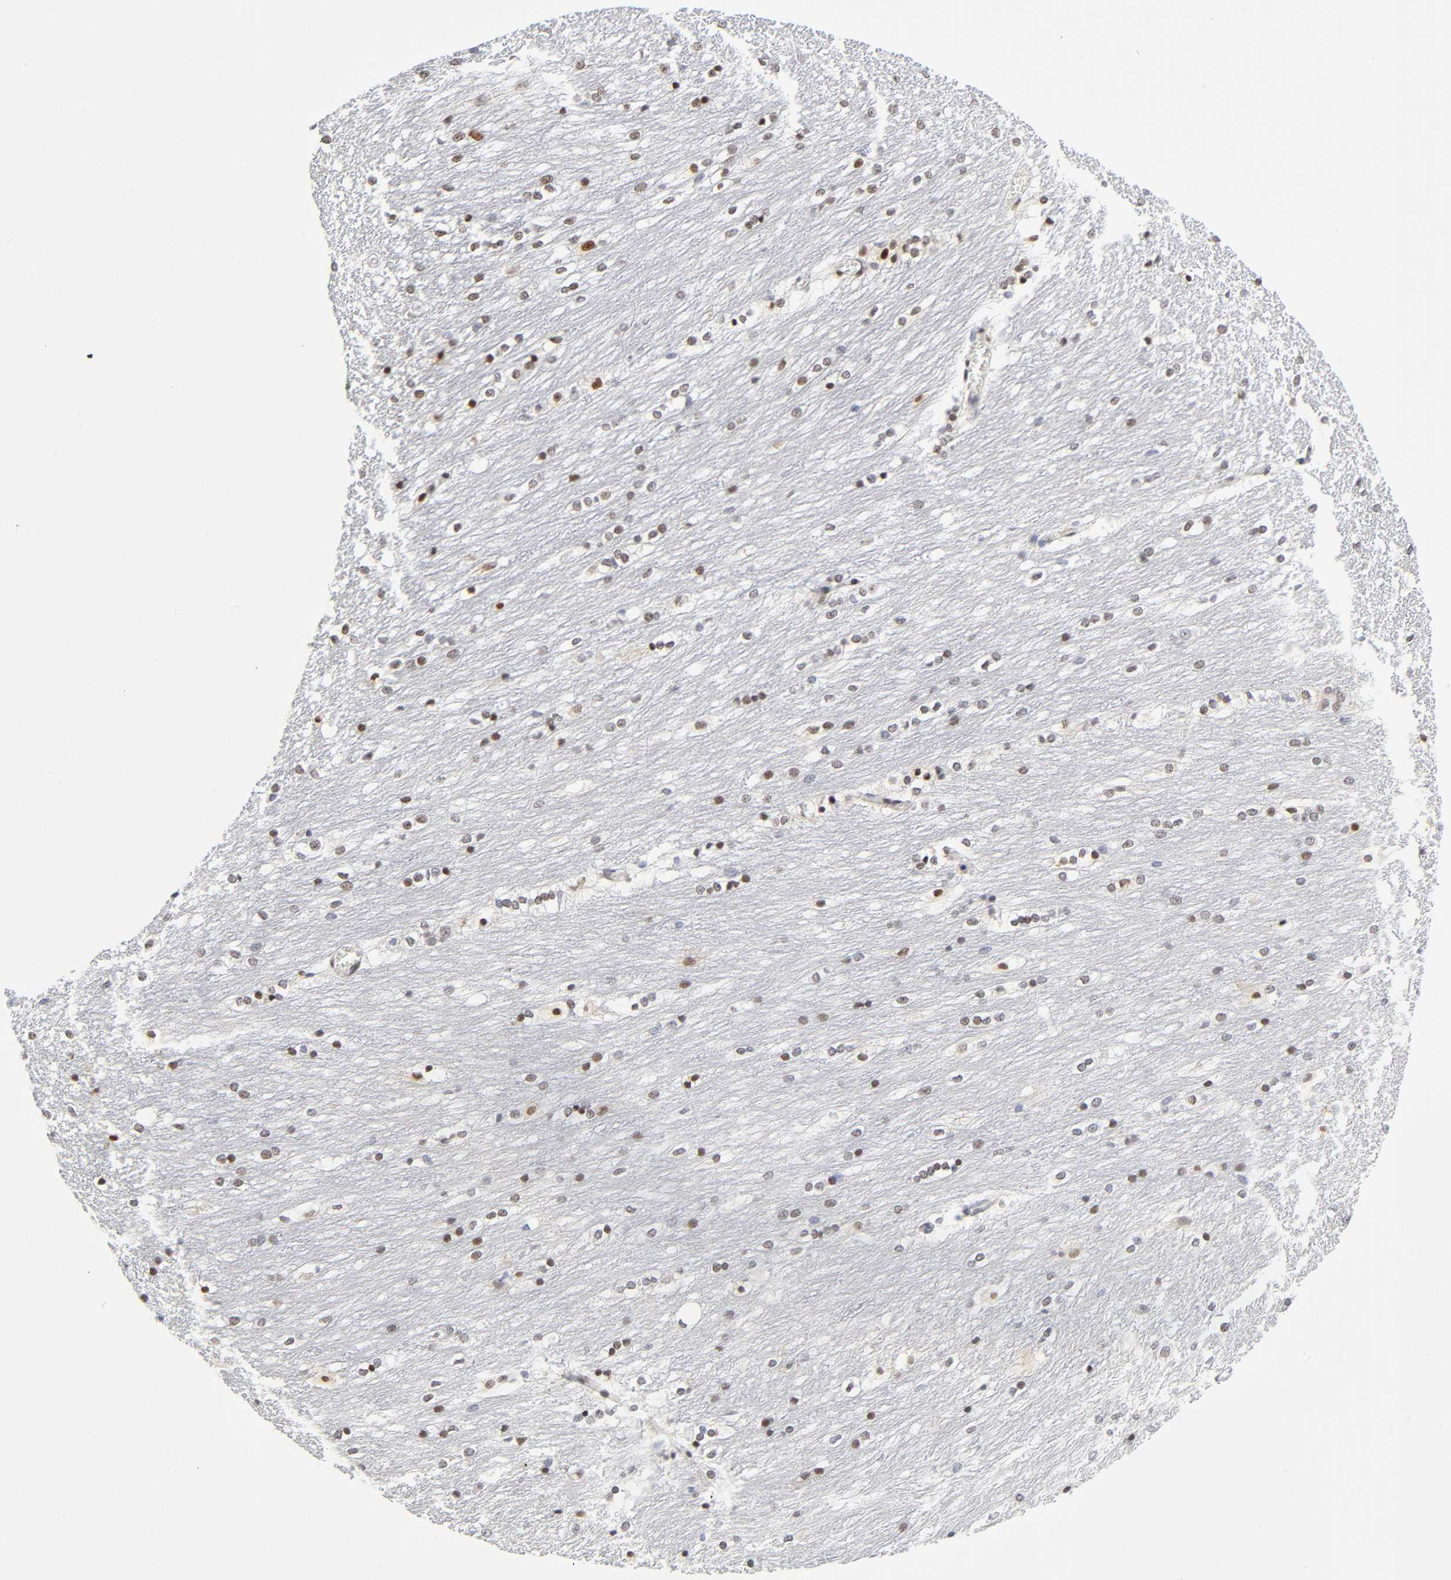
{"staining": {"intensity": "strong", "quantity": ">75%", "location": "nuclear"}, "tissue": "caudate", "cell_type": "Glial cells", "image_type": "normal", "snomed": [{"axis": "morphology", "description": "Normal tissue, NOS"}, {"axis": "topography", "description": "Lateral ventricle wall"}], "caption": "Caudate stained with a brown dye displays strong nuclear positive positivity in about >75% of glial cells.", "gene": "NFIC", "patient": {"sex": "female", "age": 19}}